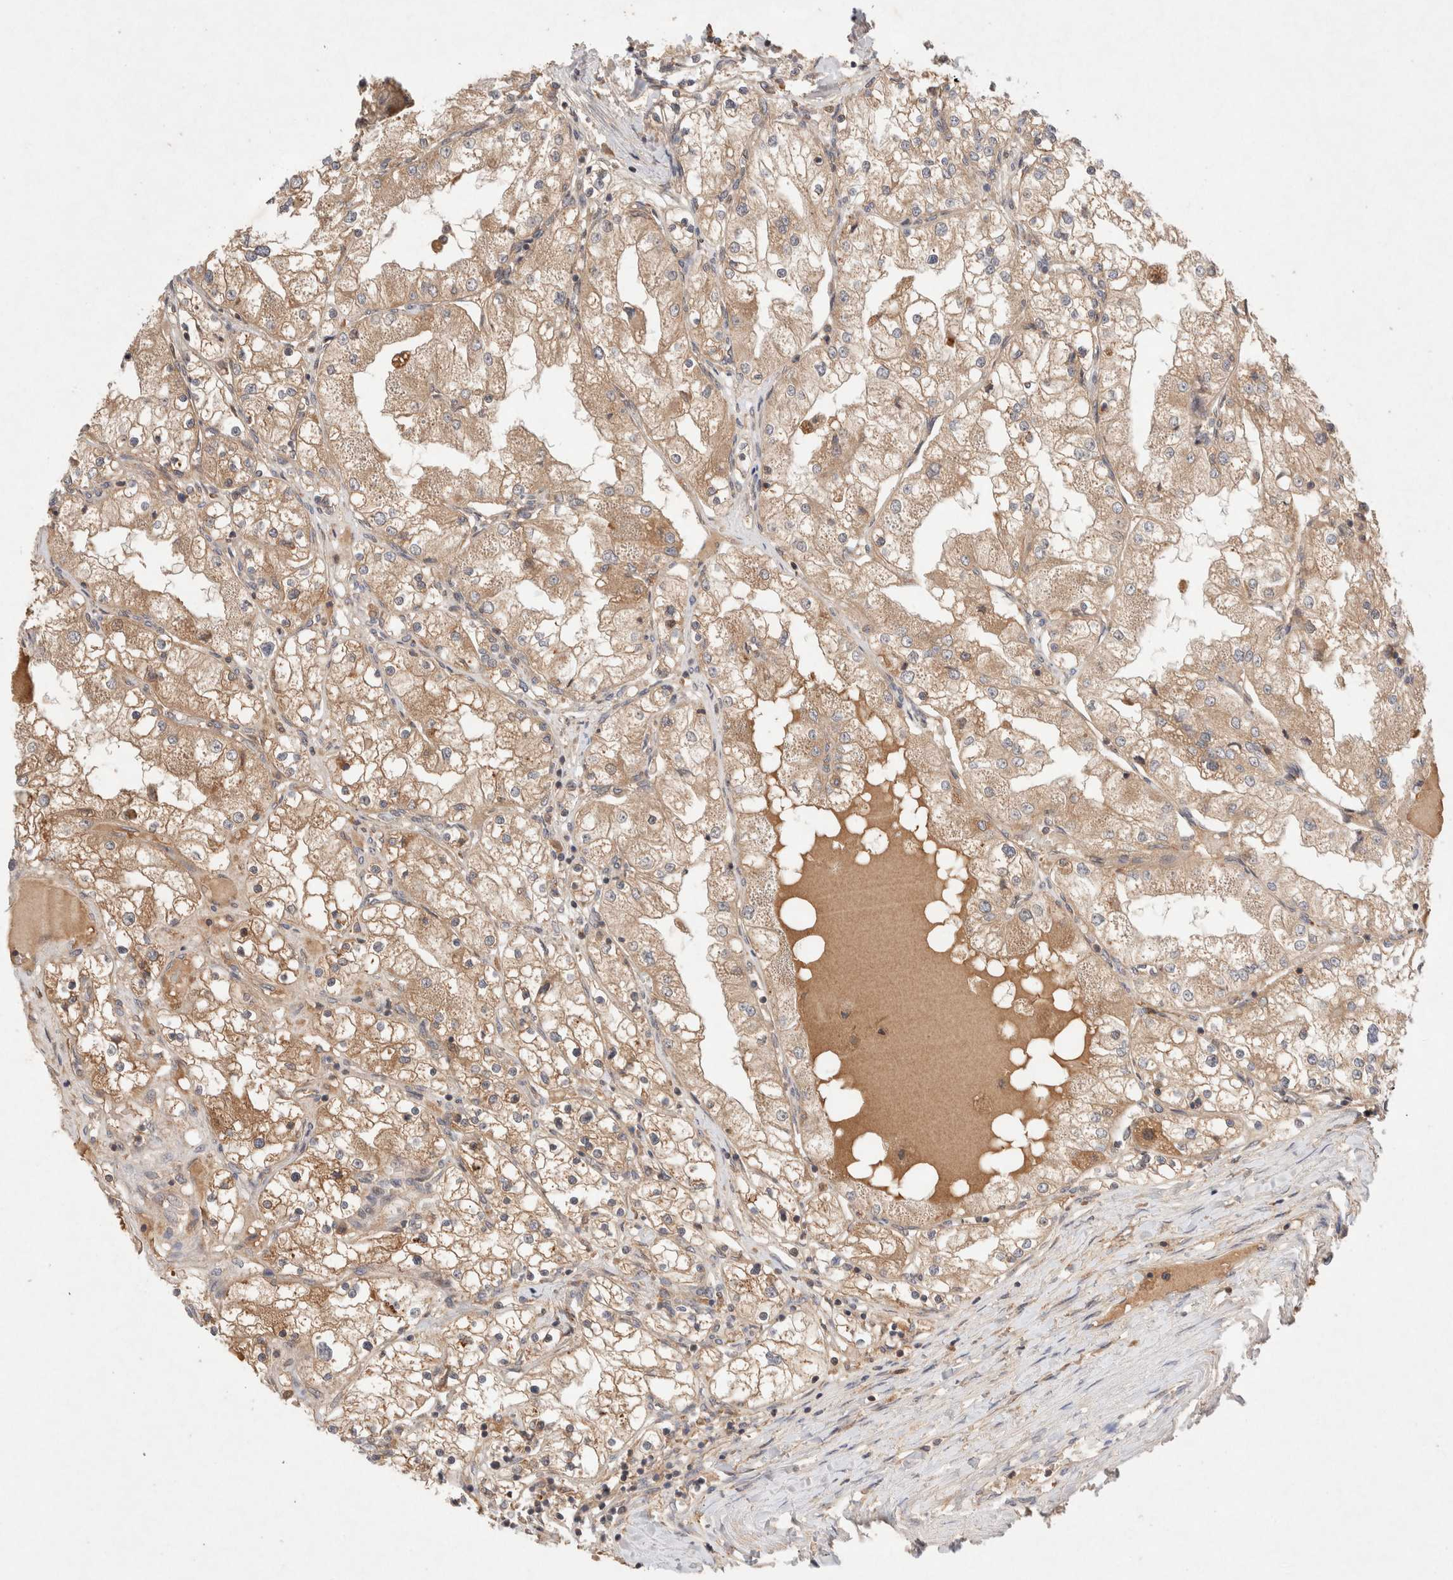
{"staining": {"intensity": "moderate", "quantity": ">75%", "location": "cytoplasmic/membranous"}, "tissue": "renal cancer", "cell_type": "Tumor cells", "image_type": "cancer", "snomed": [{"axis": "morphology", "description": "Adenocarcinoma, NOS"}, {"axis": "topography", "description": "Kidney"}], "caption": "Protein analysis of renal cancer (adenocarcinoma) tissue shows moderate cytoplasmic/membranous positivity in approximately >75% of tumor cells.", "gene": "KLHL20", "patient": {"sex": "male", "age": 68}}